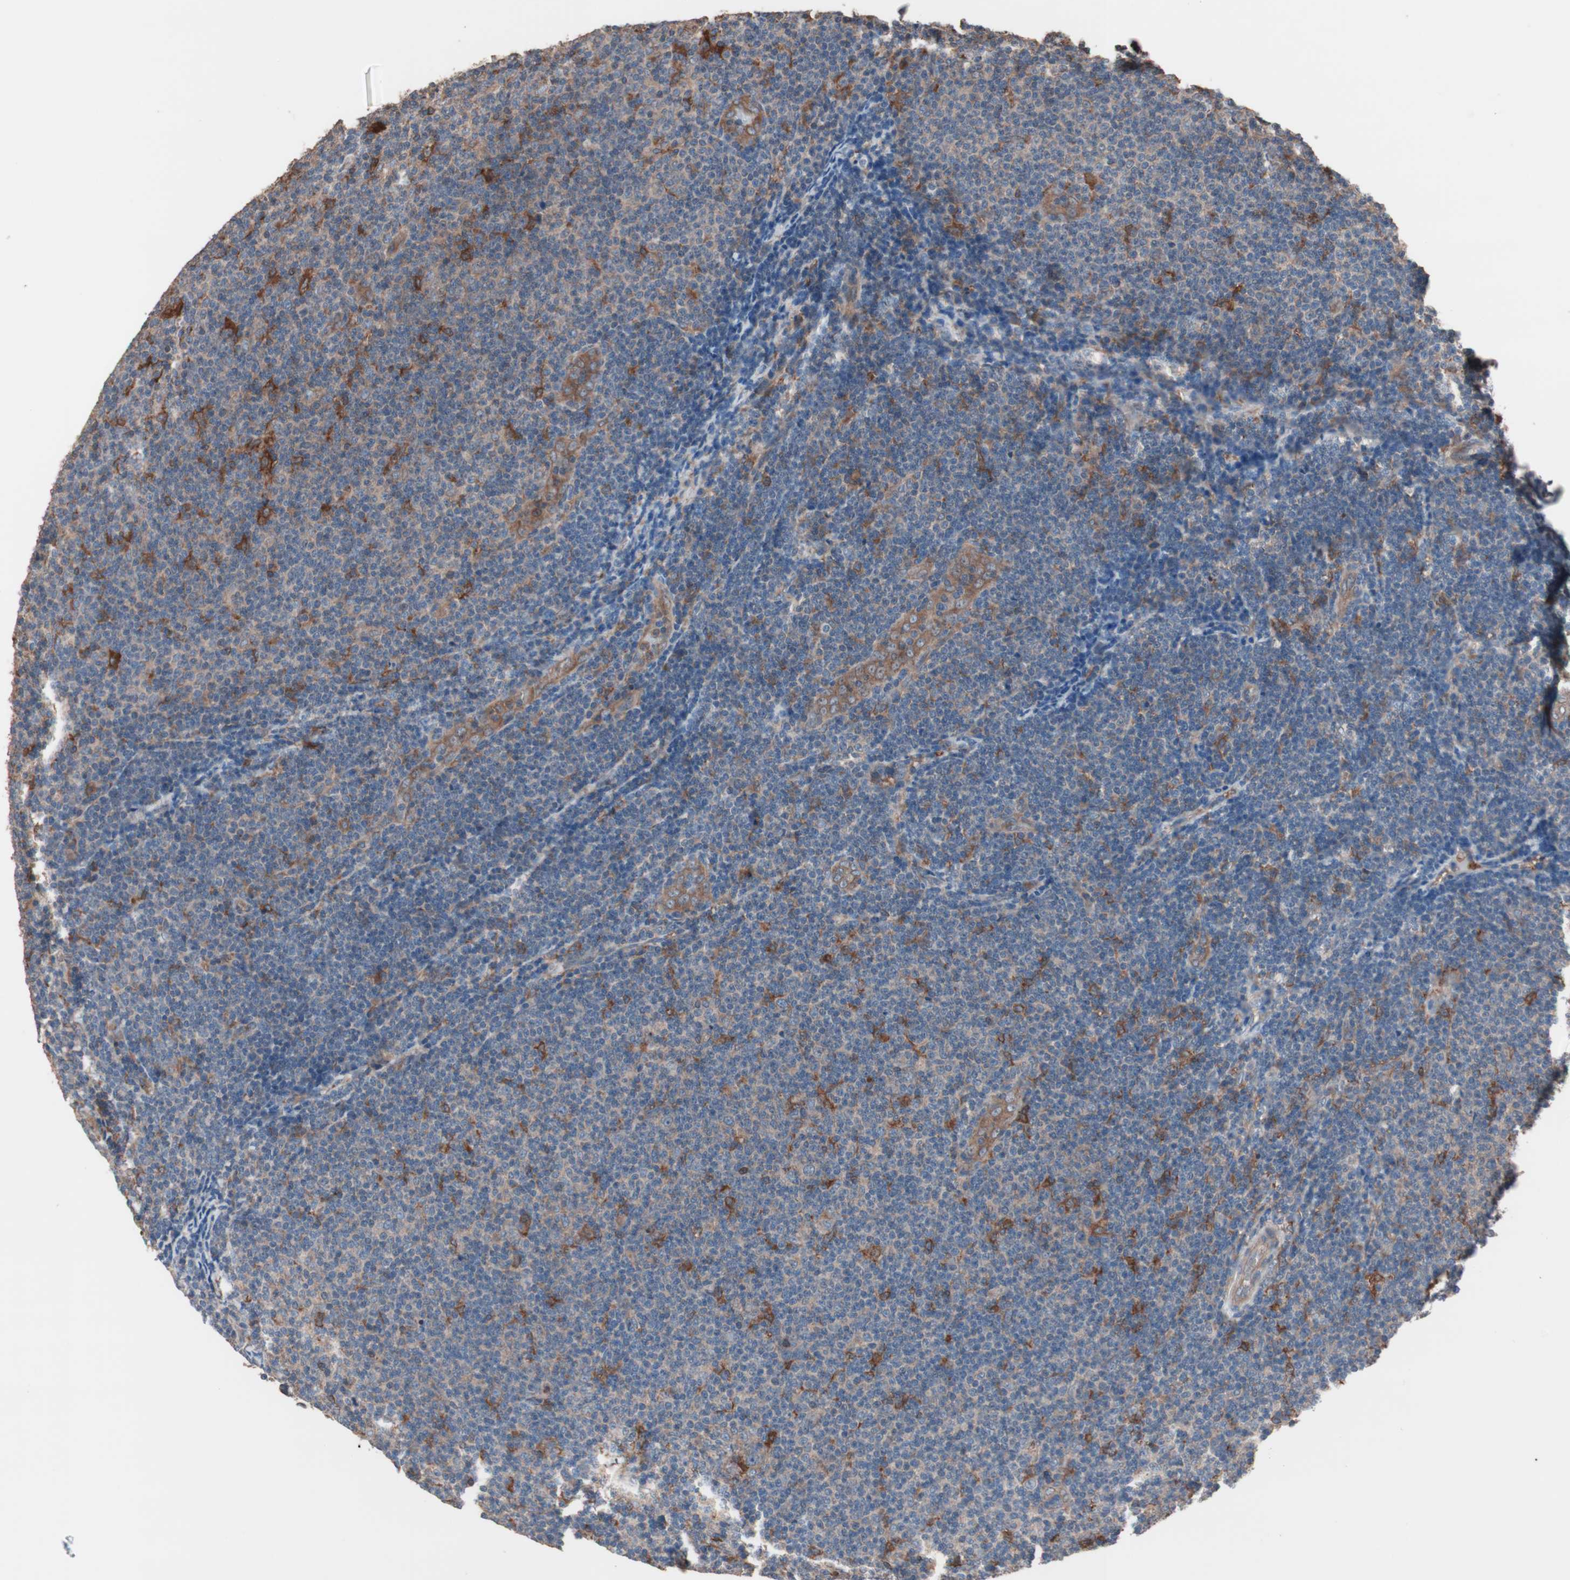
{"staining": {"intensity": "negative", "quantity": "none", "location": "none"}, "tissue": "lymphoma", "cell_type": "Tumor cells", "image_type": "cancer", "snomed": [{"axis": "morphology", "description": "Malignant lymphoma, non-Hodgkin's type, Low grade"}, {"axis": "topography", "description": "Lymph node"}], "caption": "DAB (3,3'-diaminobenzidine) immunohistochemical staining of malignant lymphoma, non-Hodgkin's type (low-grade) reveals no significant staining in tumor cells.", "gene": "ATG7", "patient": {"sex": "male", "age": 83}}